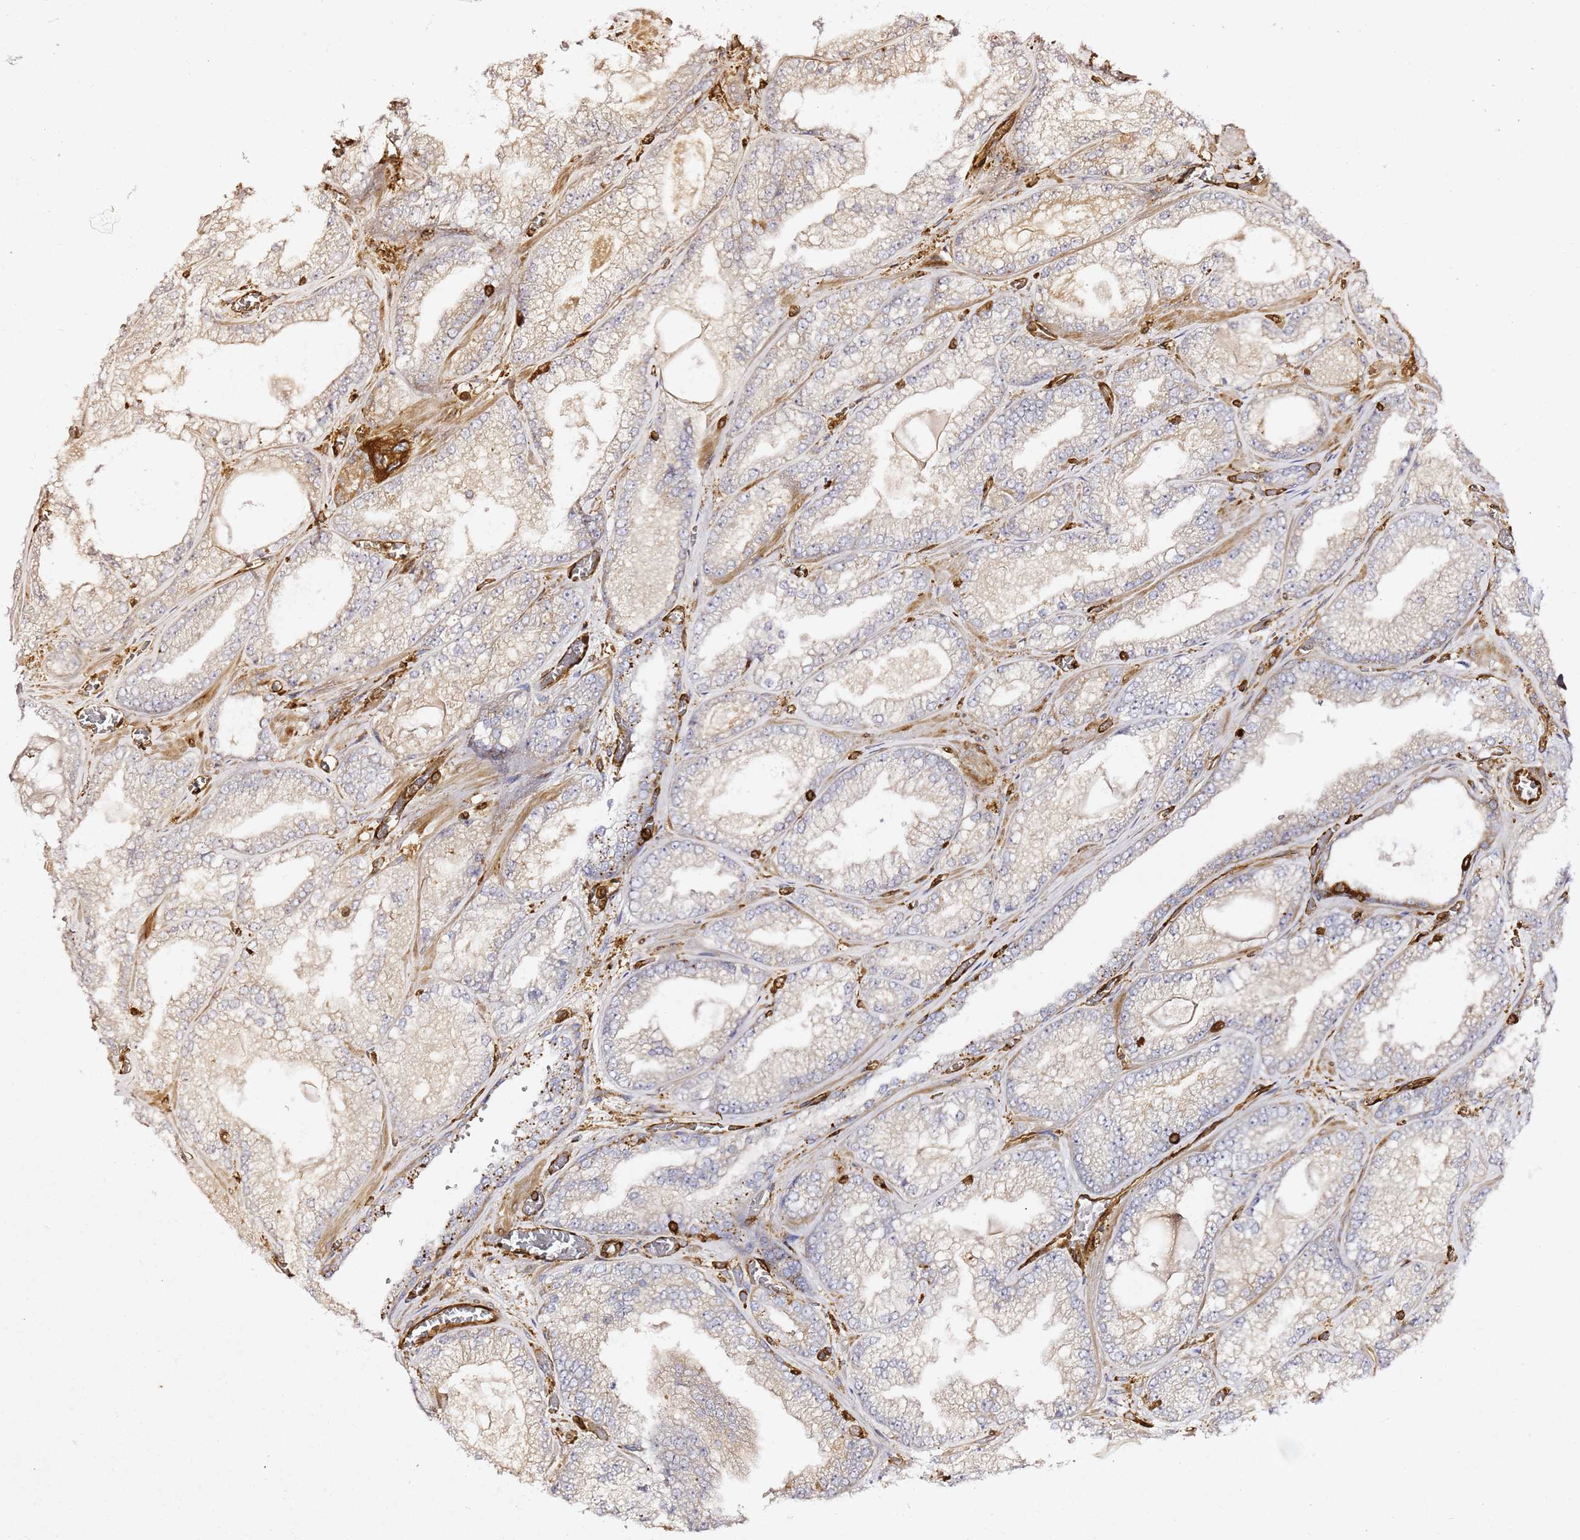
{"staining": {"intensity": "weak", "quantity": "<25%", "location": "cytoplasmic/membranous"}, "tissue": "prostate cancer", "cell_type": "Tumor cells", "image_type": "cancer", "snomed": [{"axis": "morphology", "description": "Adenocarcinoma, Low grade"}, {"axis": "topography", "description": "Prostate"}], "caption": "Tumor cells show no significant staining in low-grade adenocarcinoma (prostate).", "gene": "ZBTB8OS", "patient": {"sex": "male", "age": 57}}